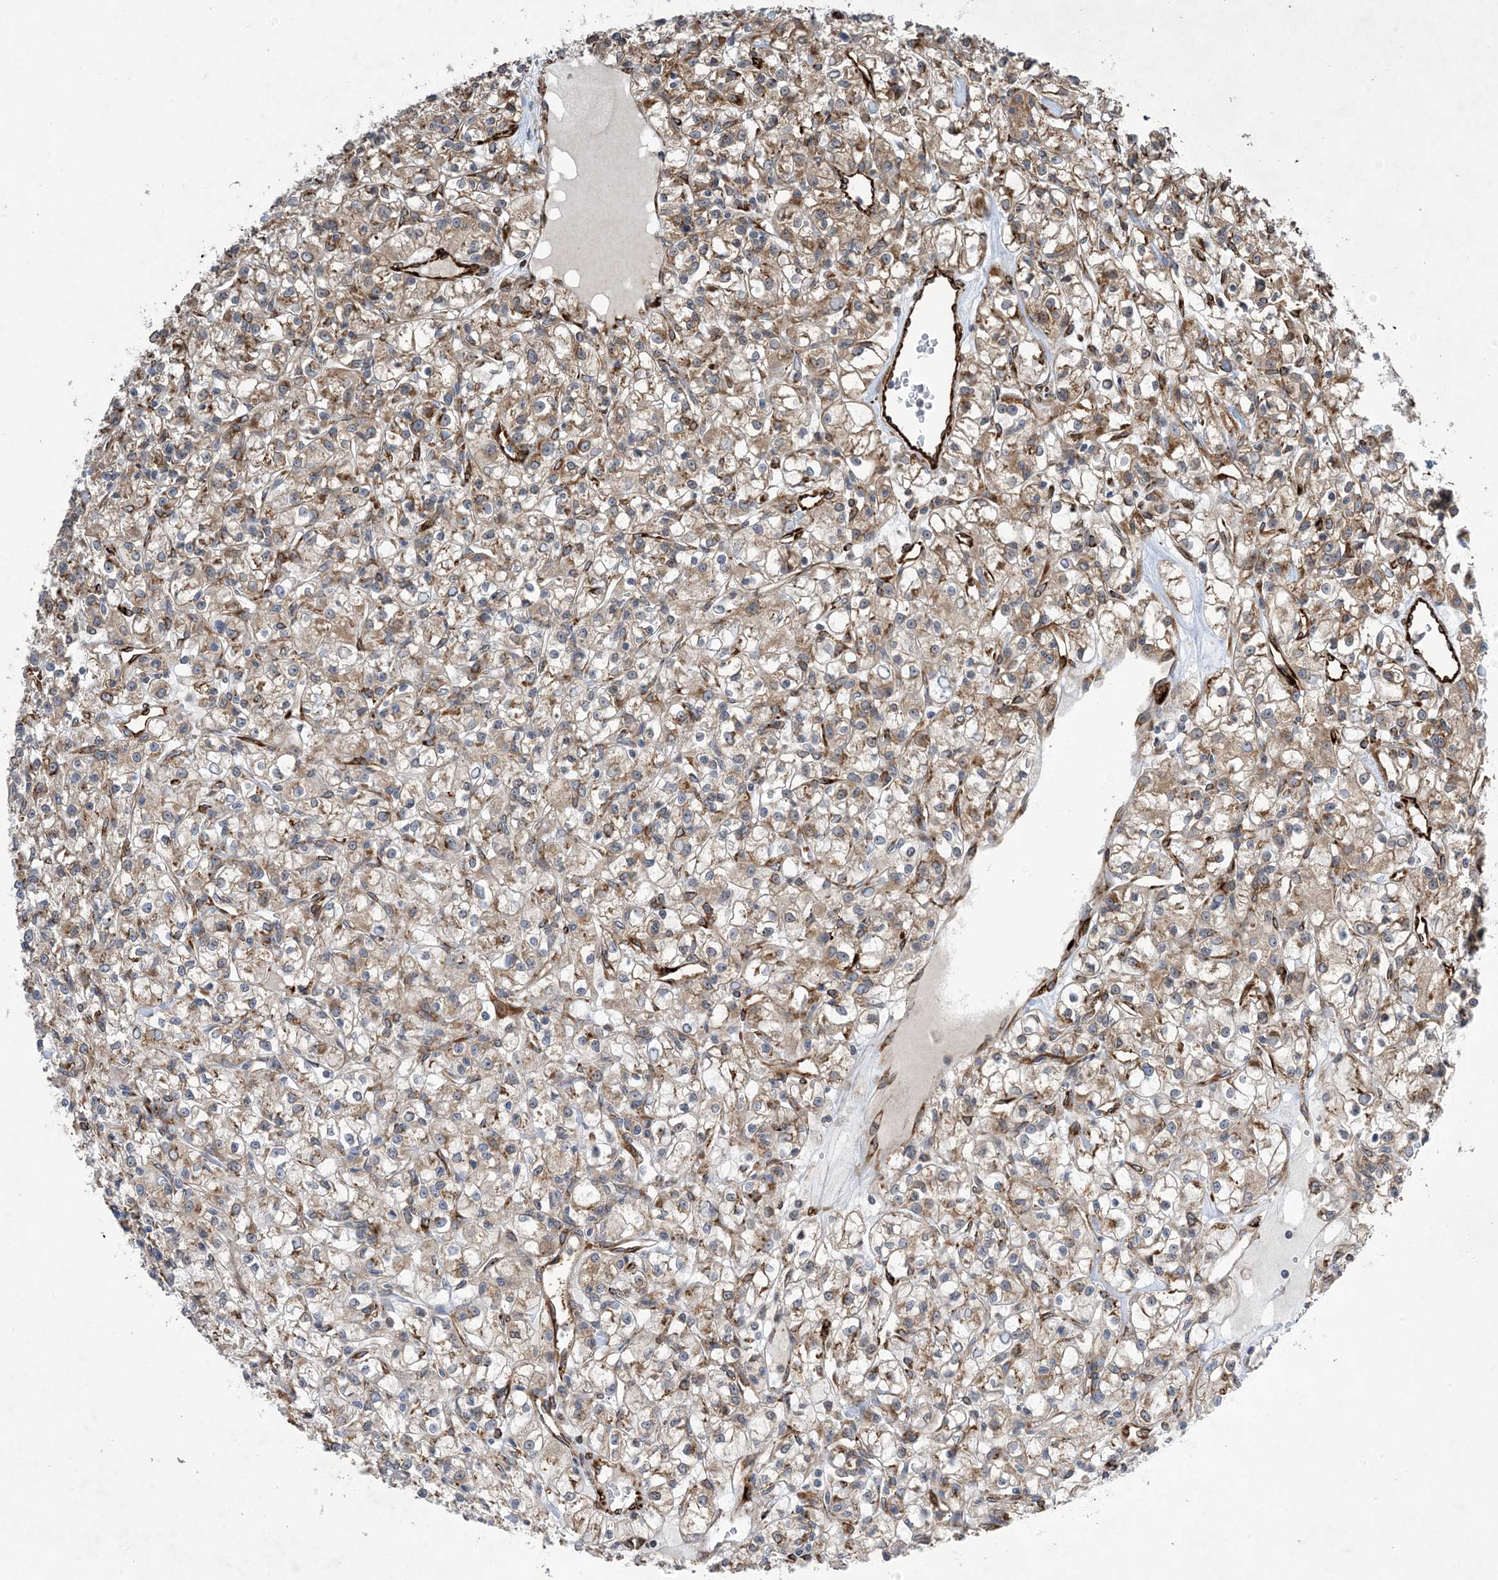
{"staining": {"intensity": "weak", "quantity": "25%-75%", "location": "cytoplasmic/membranous"}, "tissue": "renal cancer", "cell_type": "Tumor cells", "image_type": "cancer", "snomed": [{"axis": "morphology", "description": "Adenocarcinoma, NOS"}, {"axis": "topography", "description": "Kidney"}], "caption": "Immunohistochemistry of renal cancer displays low levels of weak cytoplasmic/membranous expression in approximately 25%-75% of tumor cells.", "gene": "ZBTB45", "patient": {"sex": "female", "age": 59}}